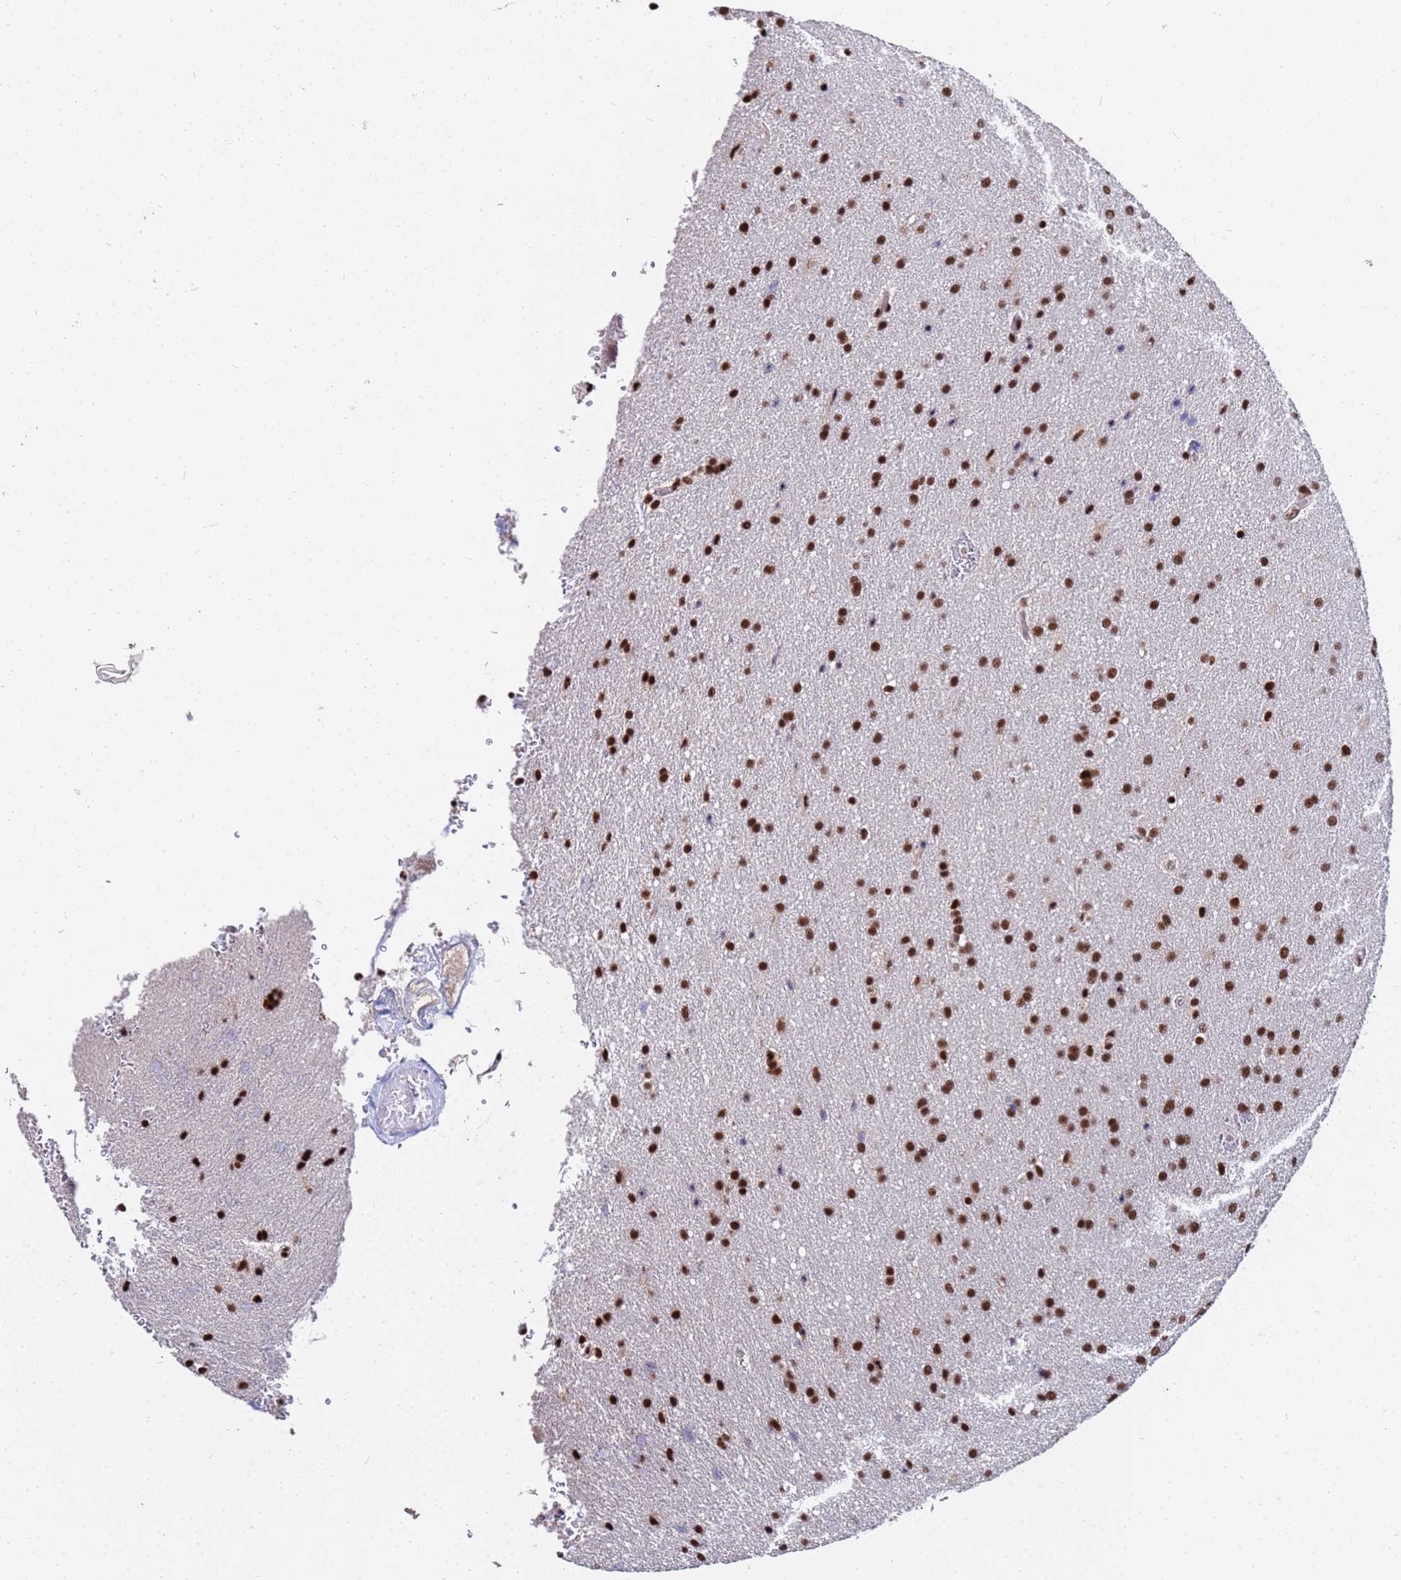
{"staining": {"intensity": "strong", "quantity": ">75%", "location": "nuclear"}, "tissue": "glioma", "cell_type": "Tumor cells", "image_type": "cancer", "snomed": [{"axis": "morphology", "description": "Glioma, malignant, Low grade"}, {"axis": "topography", "description": "Brain"}], "caption": "An immunohistochemistry (IHC) photomicrograph of neoplastic tissue is shown. Protein staining in brown highlights strong nuclear positivity in malignant low-grade glioma within tumor cells.", "gene": "SF3B2", "patient": {"sex": "female", "age": 32}}